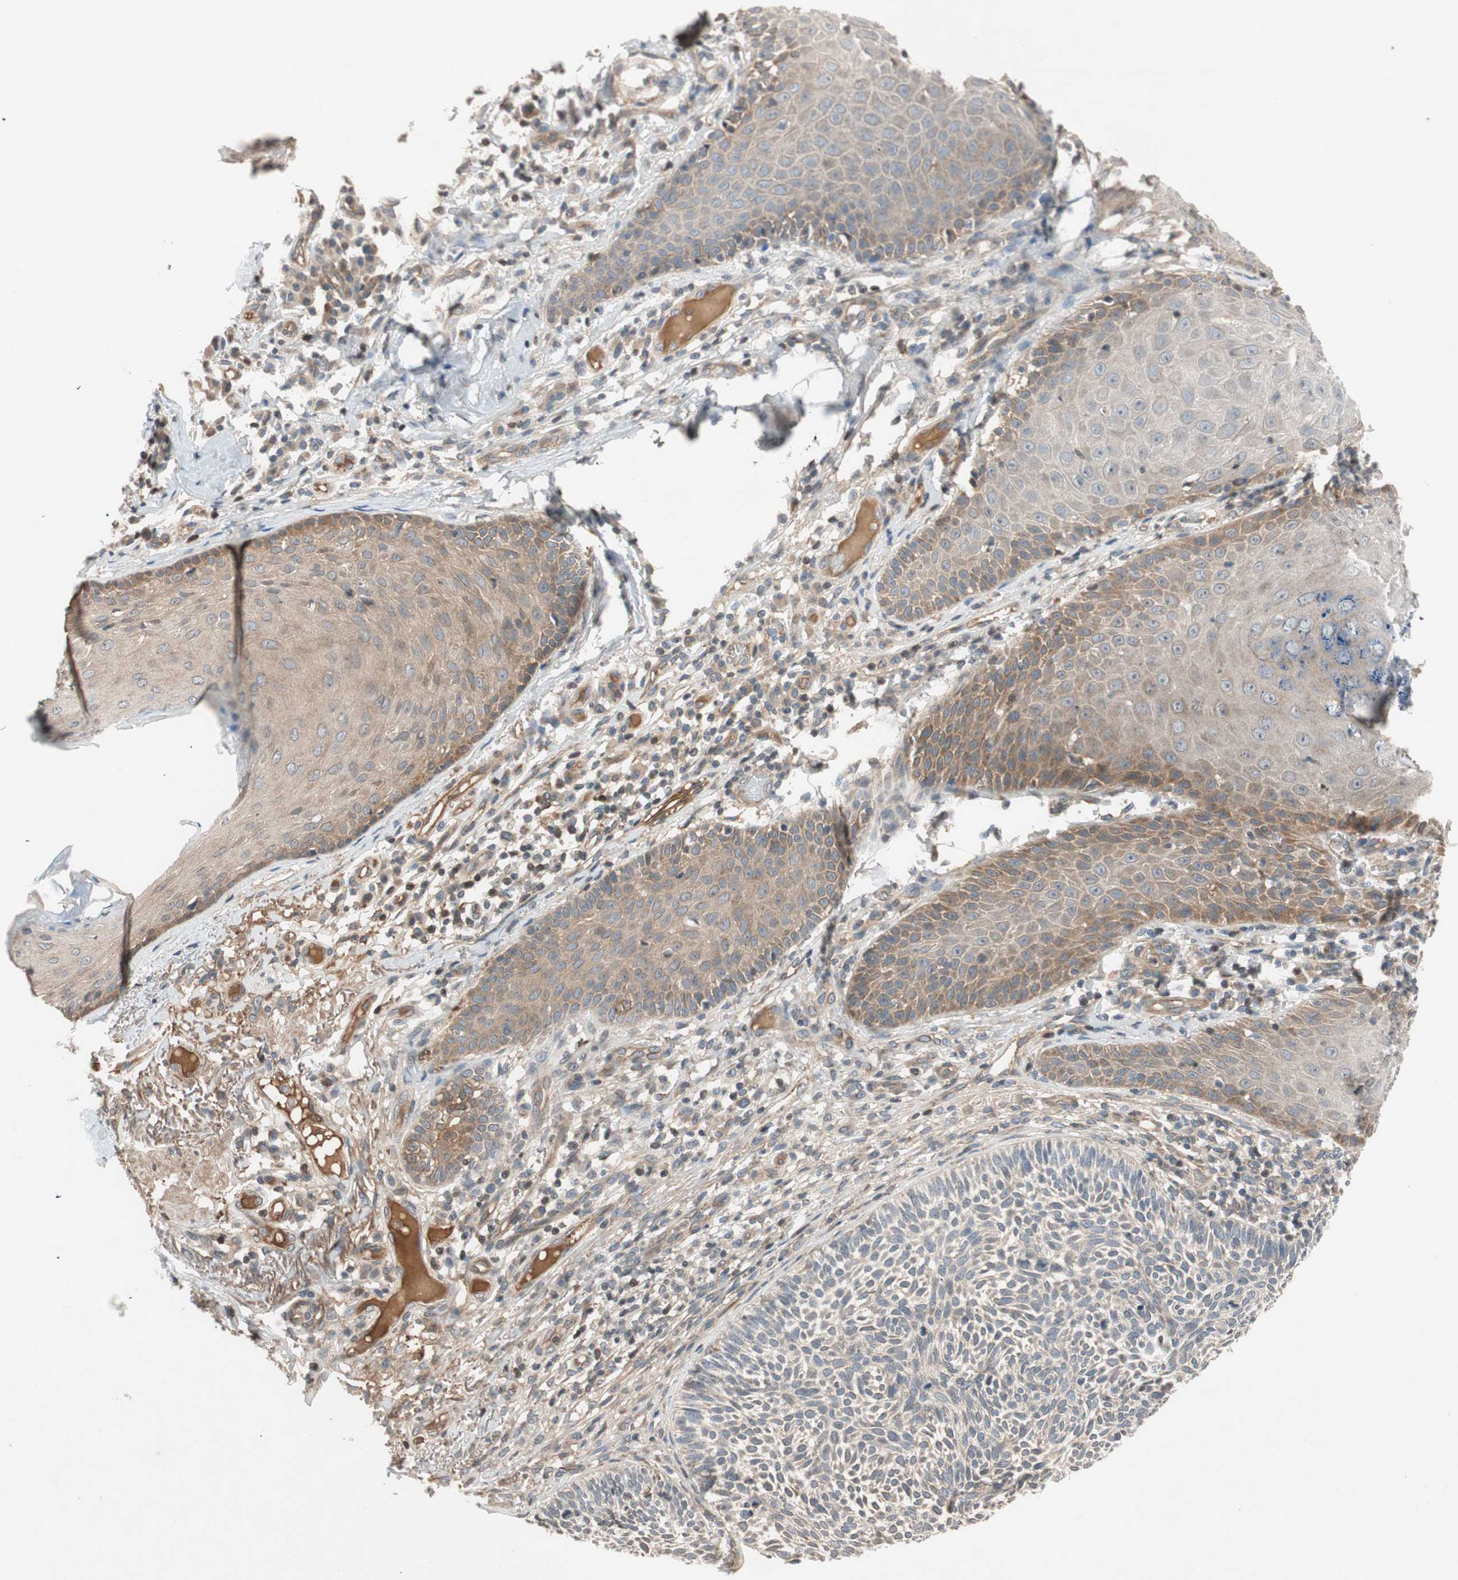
{"staining": {"intensity": "negative", "quantity": "none", "location": "none"}, "tissue": "skin cancer", "cell_type": "Tumor cells", "image_type": "cancer", "snomed": [{"axis": "morphology", "description": "Normal tissue, NOS"}, {"axis": "morphology", "description": "Basal cell carcinoma"}, {"axis": "topography", "description": "Skin"}], "caption": "Skin cancer (basal cell carcinoma) was stained to show a protein in brown. There is no significant positivity in tumor cells.", "gene": "GCLM", "patient": {"sex": "male", "age": 52}}